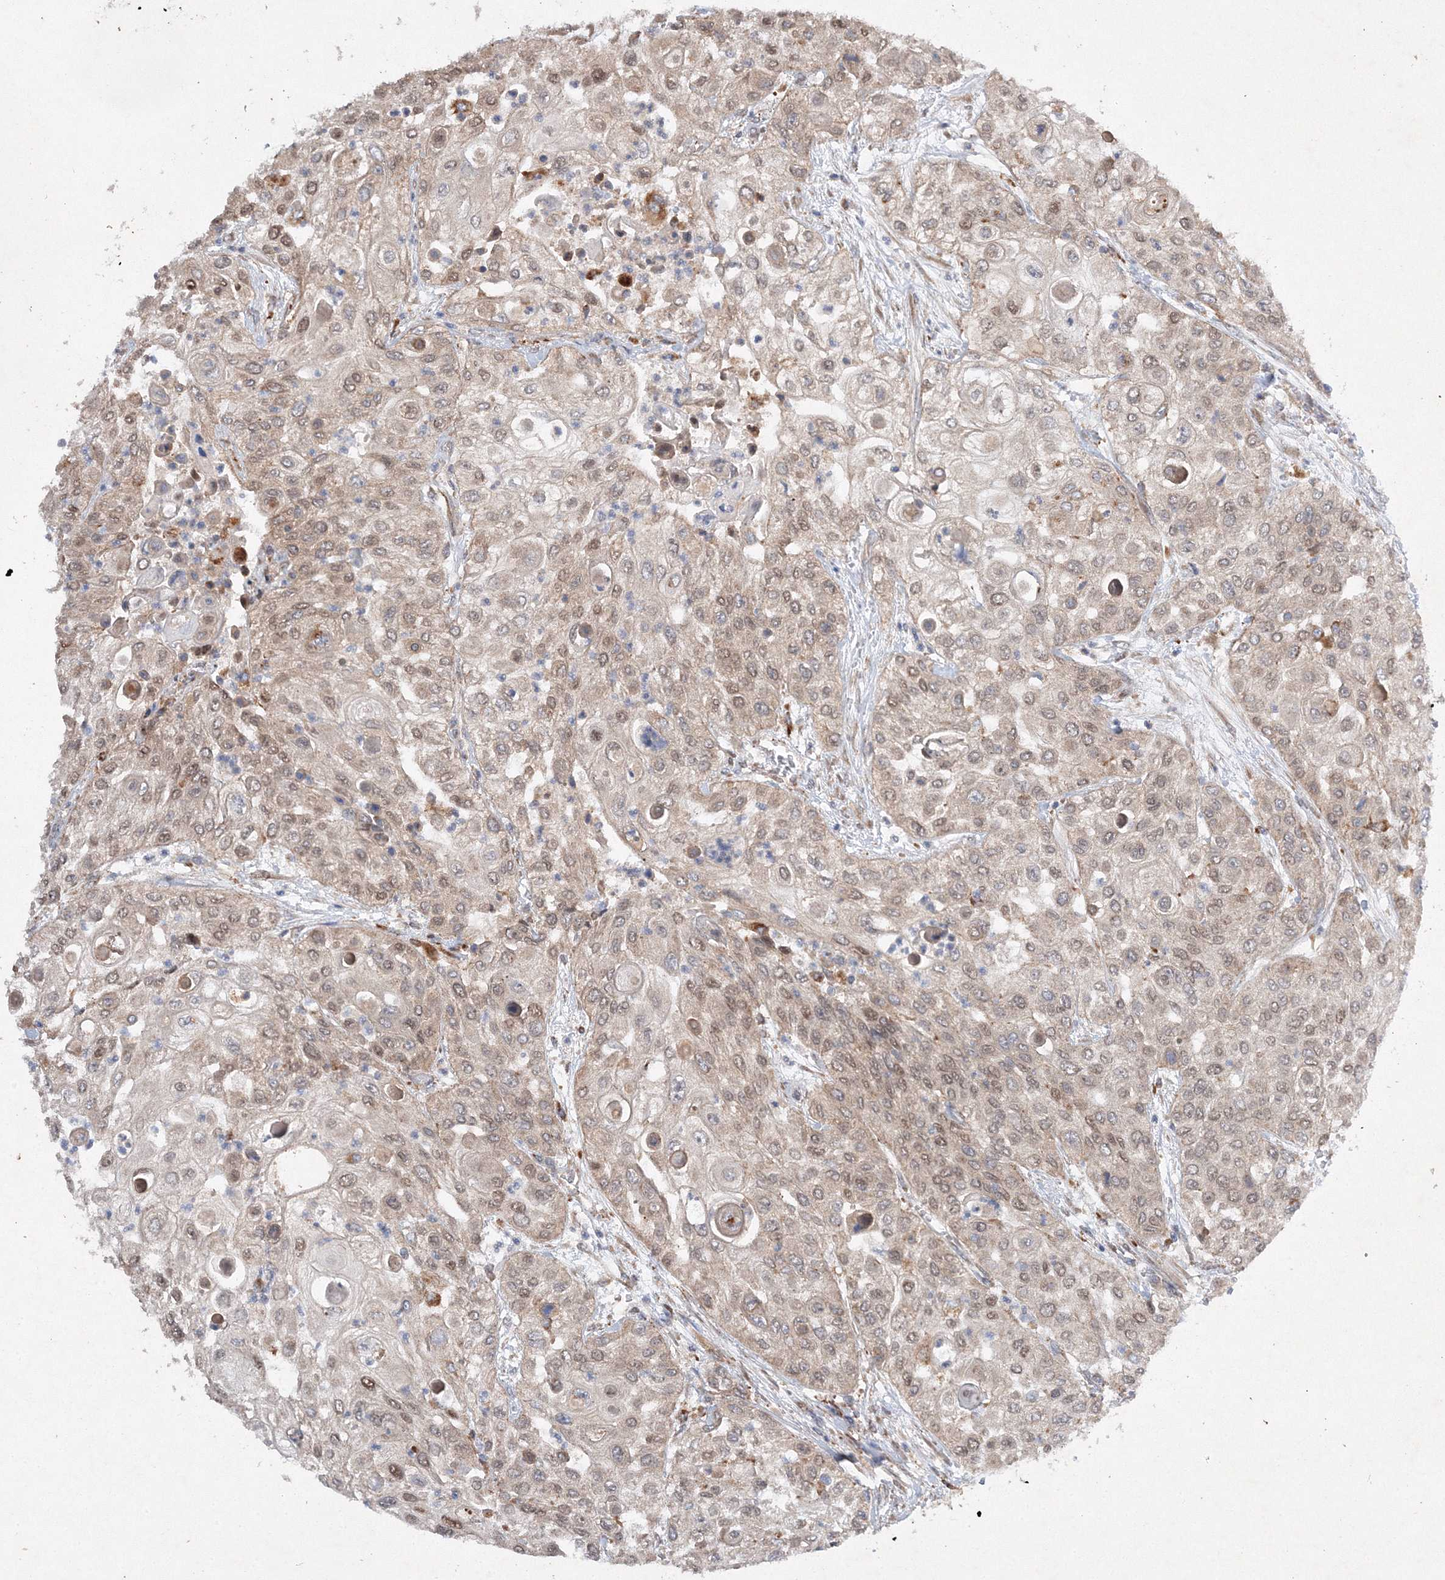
{"staining": {"intensity": "weak", "quantity": "25%-75%", "location": "cytoplasmic/membranous,nuclear"}, "tissue": "urothelial cancer", "cell_type": "Tumor cells", "image_type": "cancer", "snomed": [{"axis": "morphology", "description": "Urothelial carcinoma, High grade"}, {"axis": "topography", "description": "Urinary bladder"}], "caption": "Protein expression analysis of human high-grade urothelial carcinoma reveals weak cytoplasmic/membranous and nuclear expression in about 25%-75% of tumor cells.", "gene": "SLC36A1", "patient": {"sex": "female", "age": 79}}